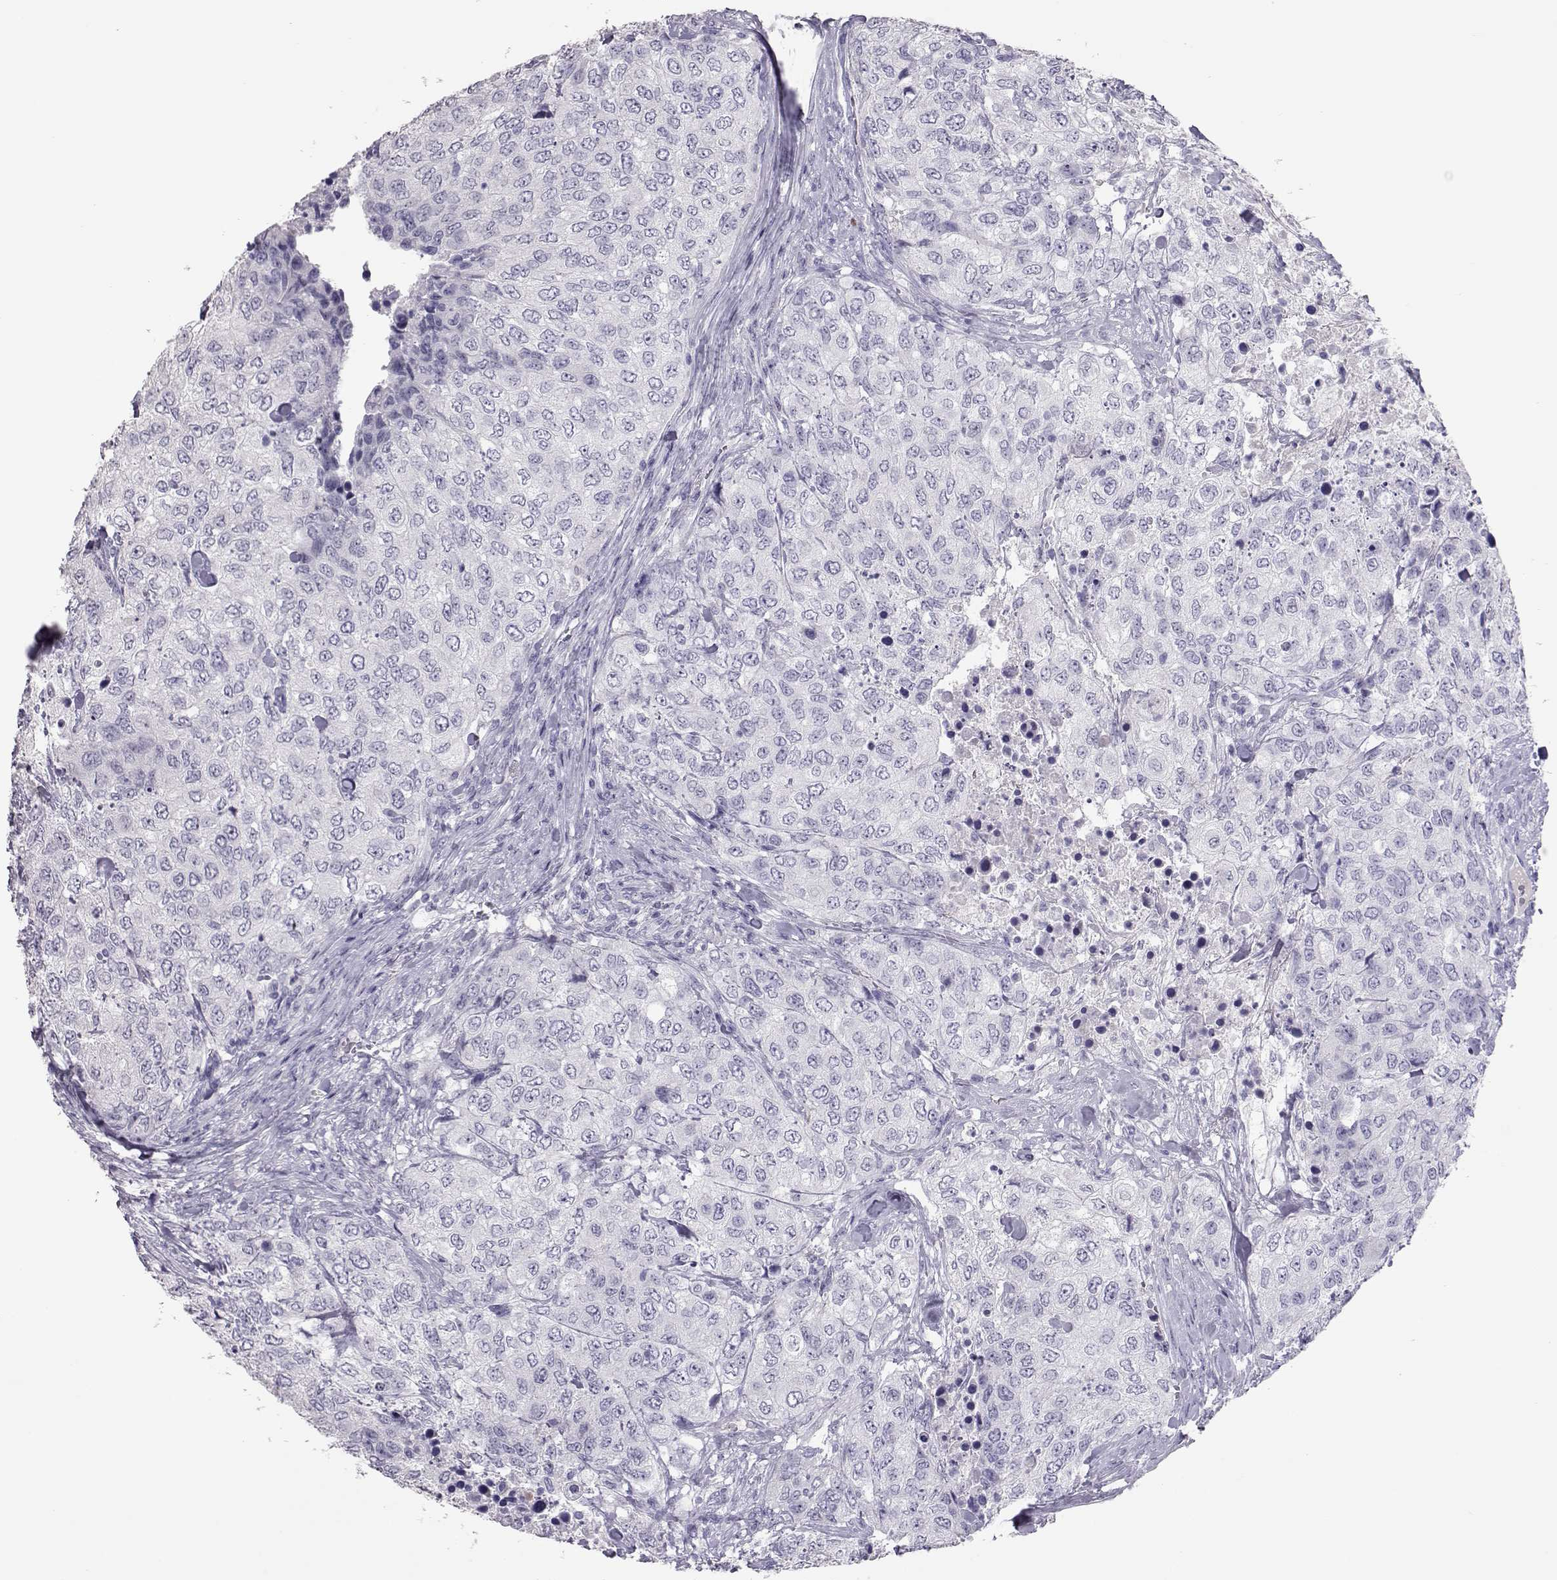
{"staining": {"intensity": "negative", "quantity": "none", "location": "none"}, "tissue": "urothelial cancer", "cell_type": "Tumor cells", "image_type": "cancer", "snomed": [{"axis": "morphology", "description": "Urothelial carcinoma, High grade"}, {"axis": "topography", "description": "Urinary bladder"}], "caption": "This is a histopathology image of immunohistochemistry staining of urothelial cancer, which shows no staining in tumor cells.", "gene": "PMCH", "patient": {"sex": "female", "age": 78}}